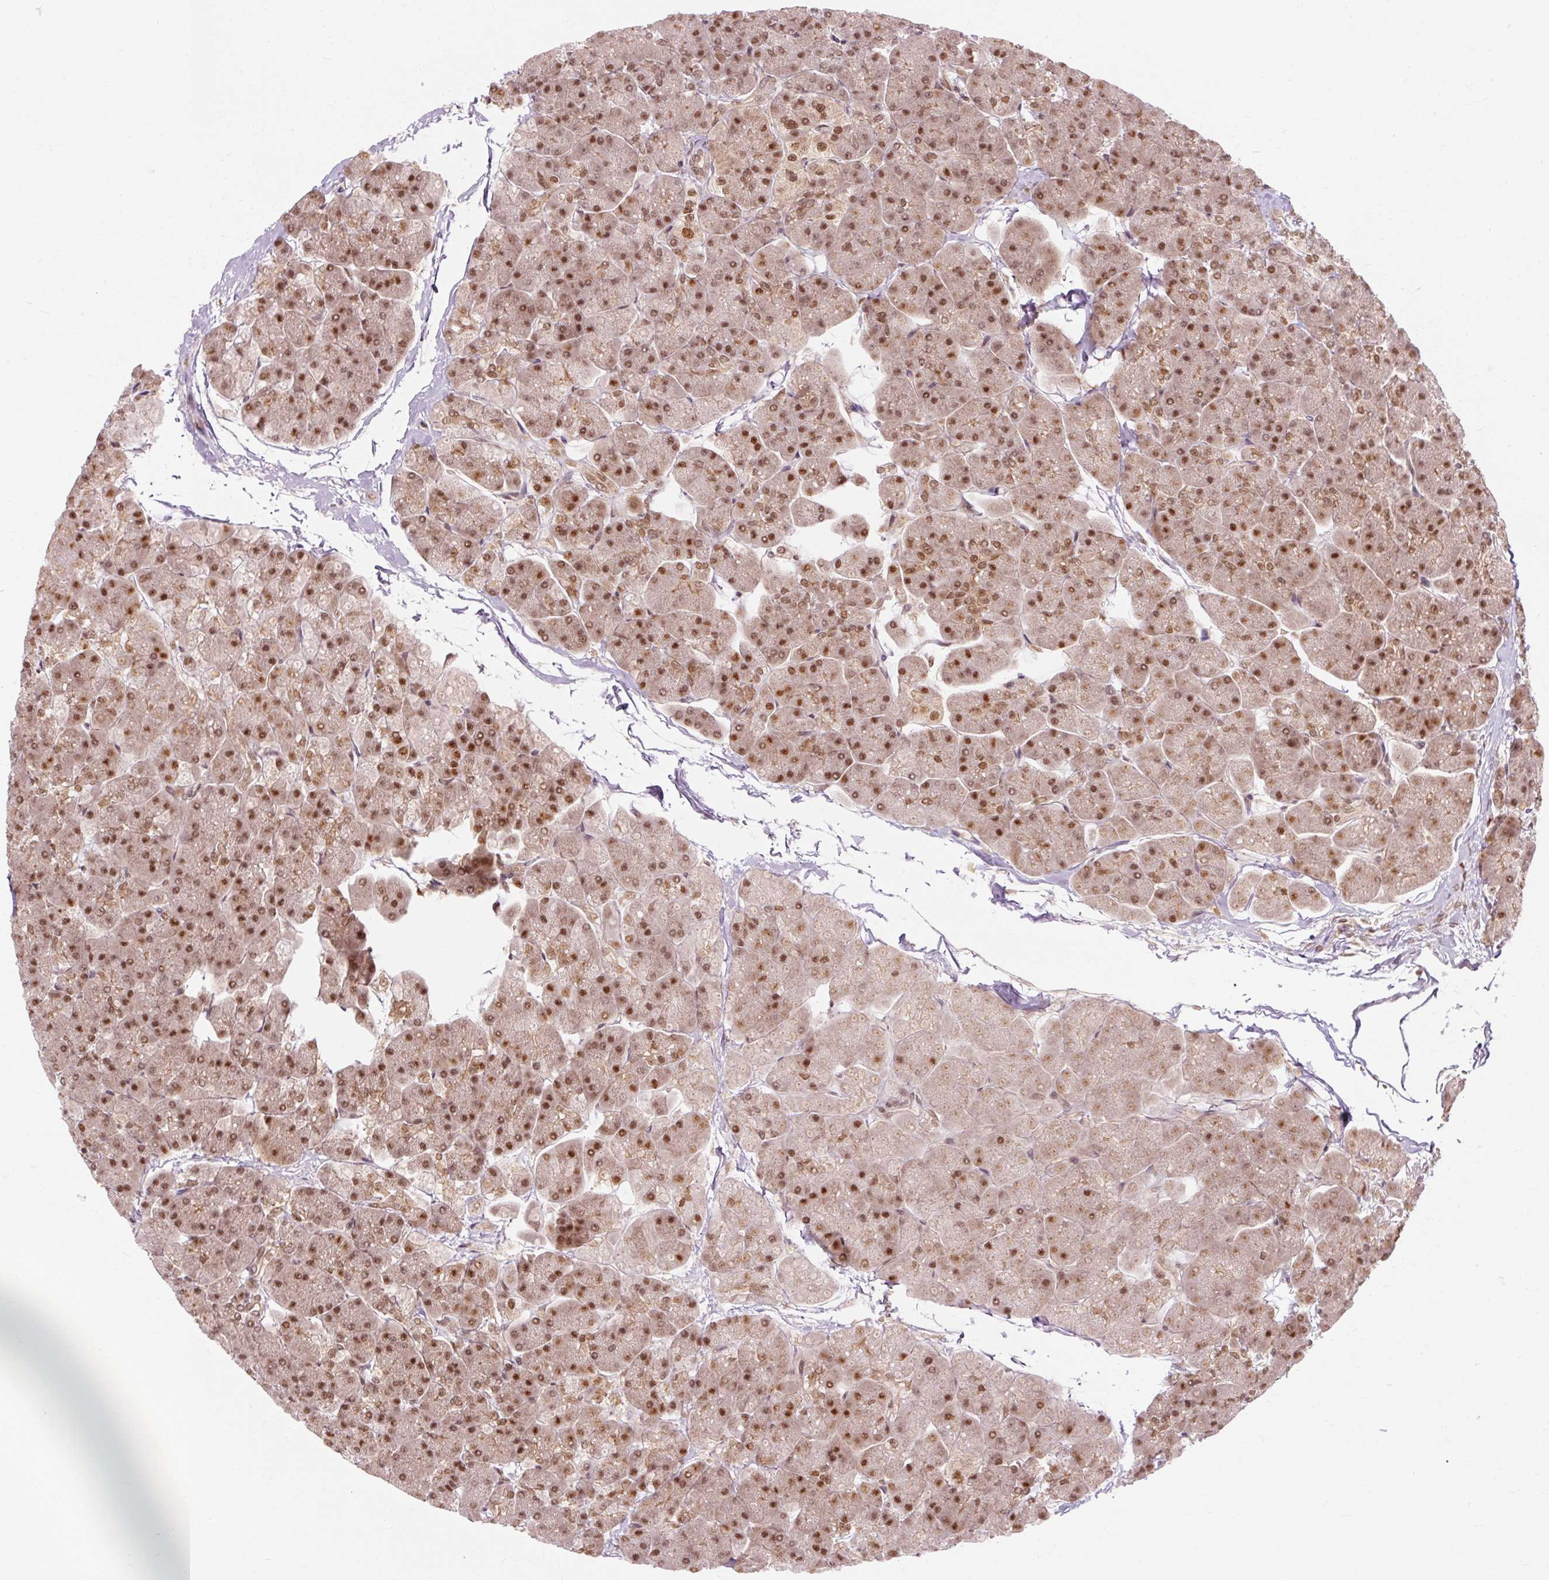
{"staining": {"intensity": "strong", "quantity": ">75%", "location": "nuclear"}, "tissue": "pancreas", "cell_type": "Exocrine glandular cells", "image_type": "normal", "snomed": [{"axis": "morphology", "description": "Normal tissue, NOS"}, {"axis": "topography", "description": "Pancreas"}, {"axis": "topography", "description": "Peripheral nerve tissue"}], "caption": "Protein staining of benign pancreas exhibits strong nuclear expression in approximately >75% of exocrine glandular cells.", "gene": "CSTF1", "patient": {"sex": "male", "age": 54}}